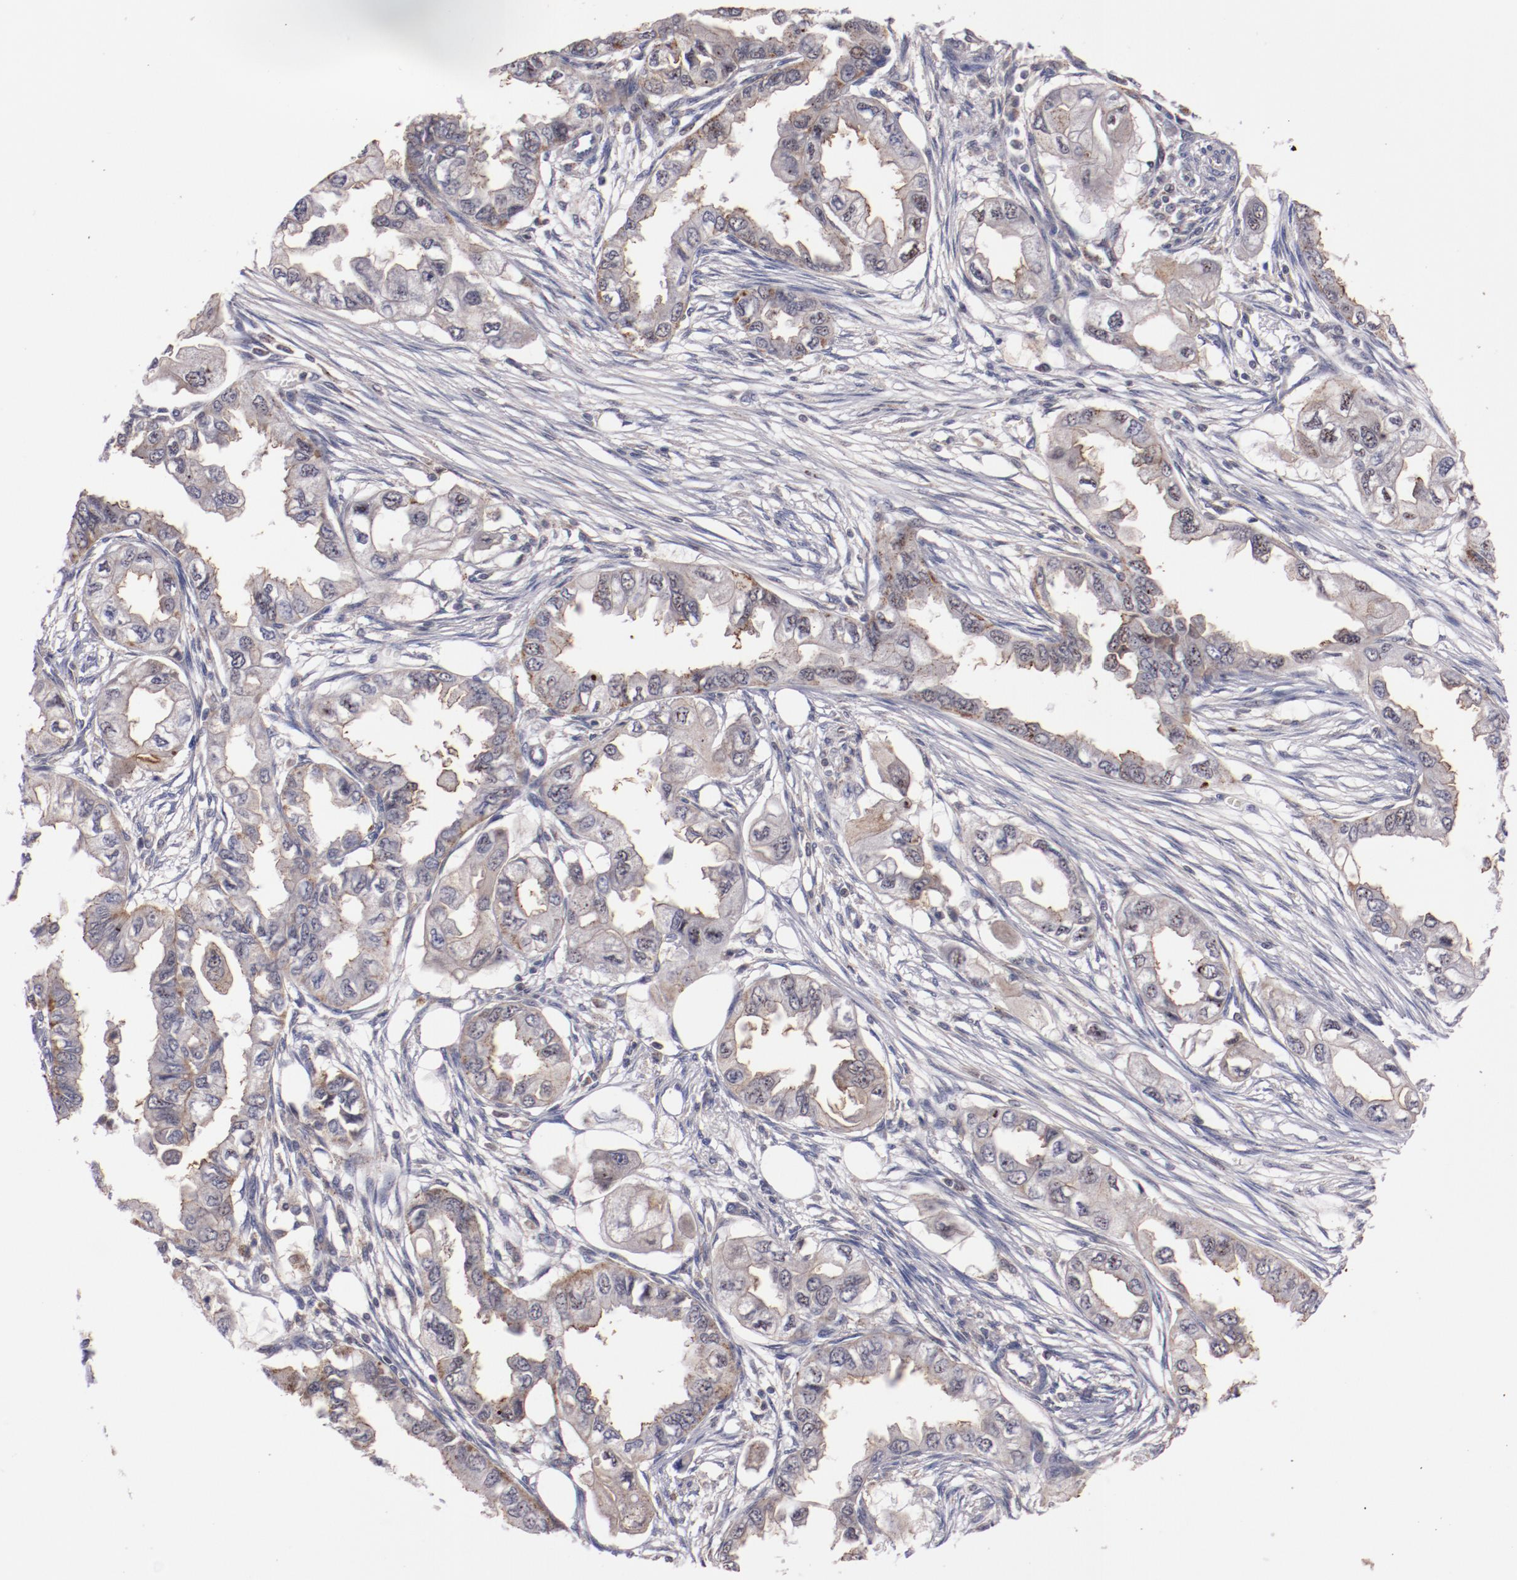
{"staining": {"intensity": "weak", "quantity": ">75%", "location": "cytoplasmic/membranous"}, "tissue": "endometrial cancer", "cell_type": "Tumor cells", "image_type": "cancer", "snomed": [{"axis": "morphology", "description": "Adenocarcinoma, NOS"}, {"axis": "topography", "description": "Endometrium"}], "caption": "High-magnification brightfield microscopy of endometrial cancer stained with DAB (3,3'-diaminobenzidine) (brown) and counterstained with hematoxylin (blue). tumor cells exhibit weak cytoplasmic/membranous staining is present in about>75% of cells.", "gene": "SYP", "patient": {"sex": "female", "age": 67}}